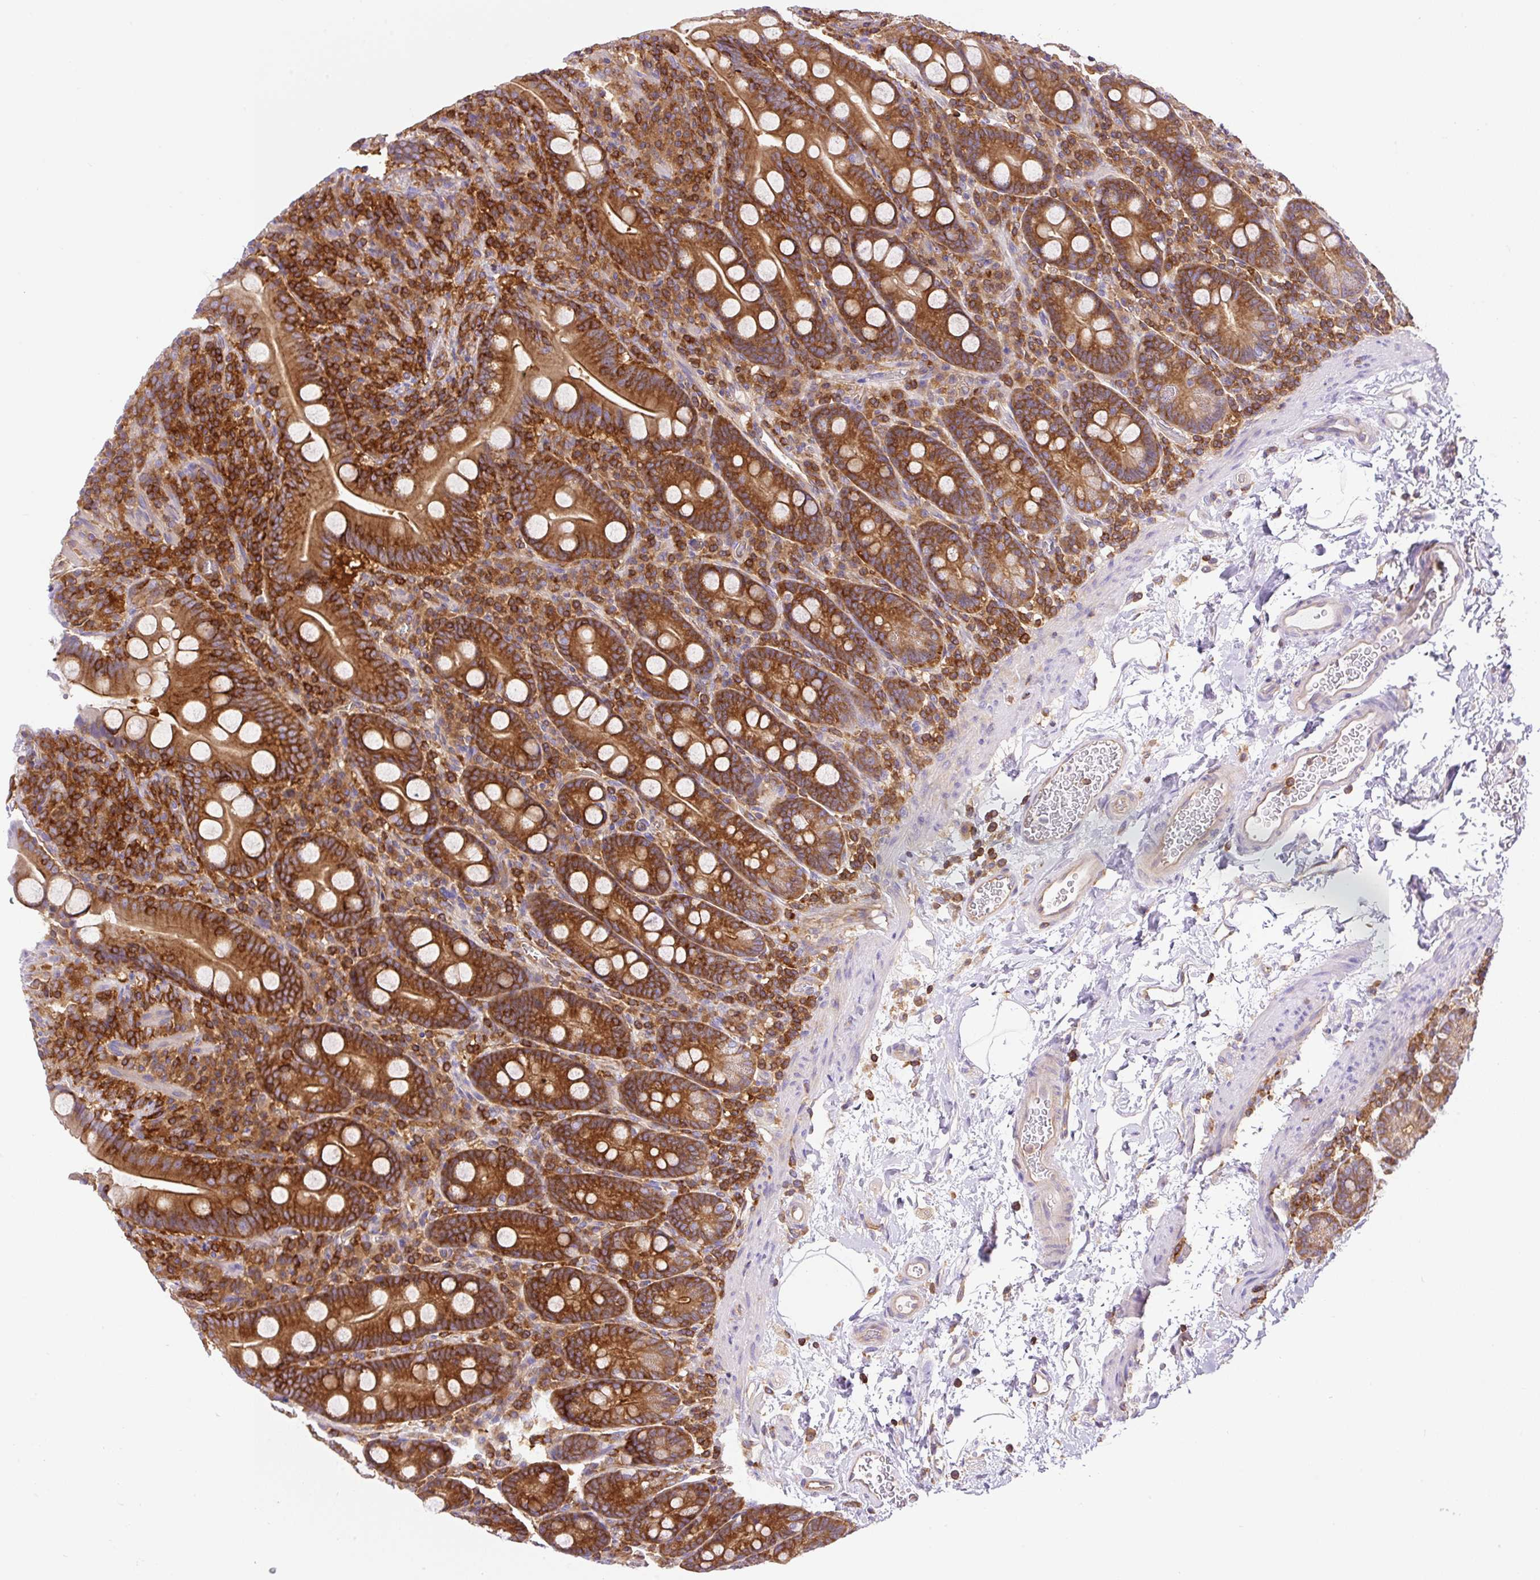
{"staining": {"intensity": "strong", "quantity": ">75%", "location": "cytoplasmic/membranous"}, "tissue": "duodenum", "cell_type": "Glandular cells", "image_type": "normal", "snomed": [{"axis": "morphology", "description": "Normal tissue, NOS"}, {"axis": "topography", "description": "Duodenum"}], "caption": "IHC histopathology image of unremarkable duodenum: human duodenum stained using immunohistochemistry (IHC) displays high levels of strong protein expression localized specifically in the cytoplasmic/membranous of glandular cells, appearing as a cytoplasmic/membranous brown color.", "gene": "DNM2", "patient": {"sex": "male", "age": 35}}